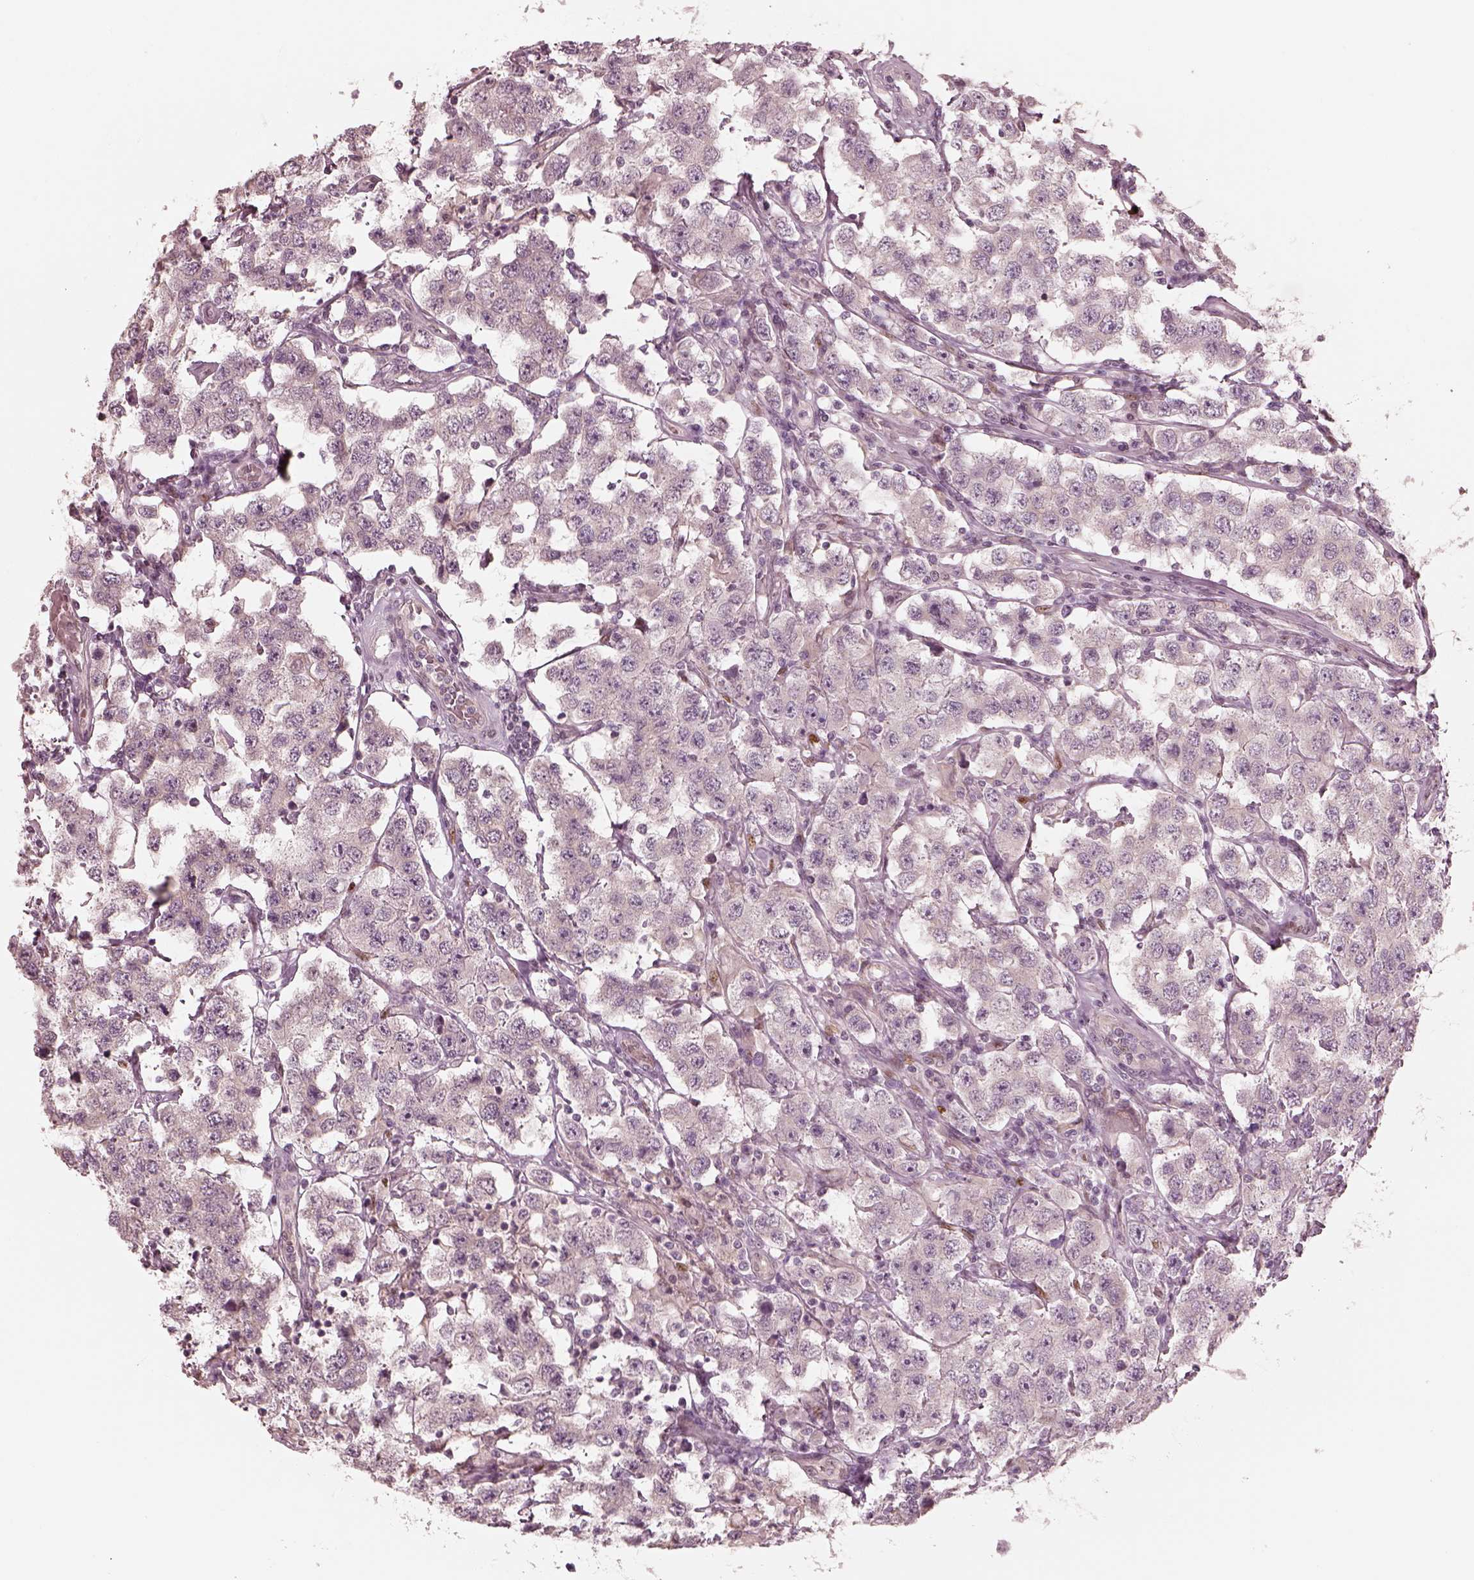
{"staining": {"intensity": "negative", "quantity": "none", "location": "none"}, "tissue": "testis cancer", "cell_type": "Tumor cells", "image_type": "cancer", "snomed": [{"axis": "morphology", "description": "Seminoma, NOS"}, {"axis": "topography", "description": "Testis"}], "caption": "Testis cancer (seminoma) stained for a protein using immunohistochemistry (IHC) displays no staining tumor cells.", "gene": "IQCB1", "patient": {"sex": "male", "age": 52}}